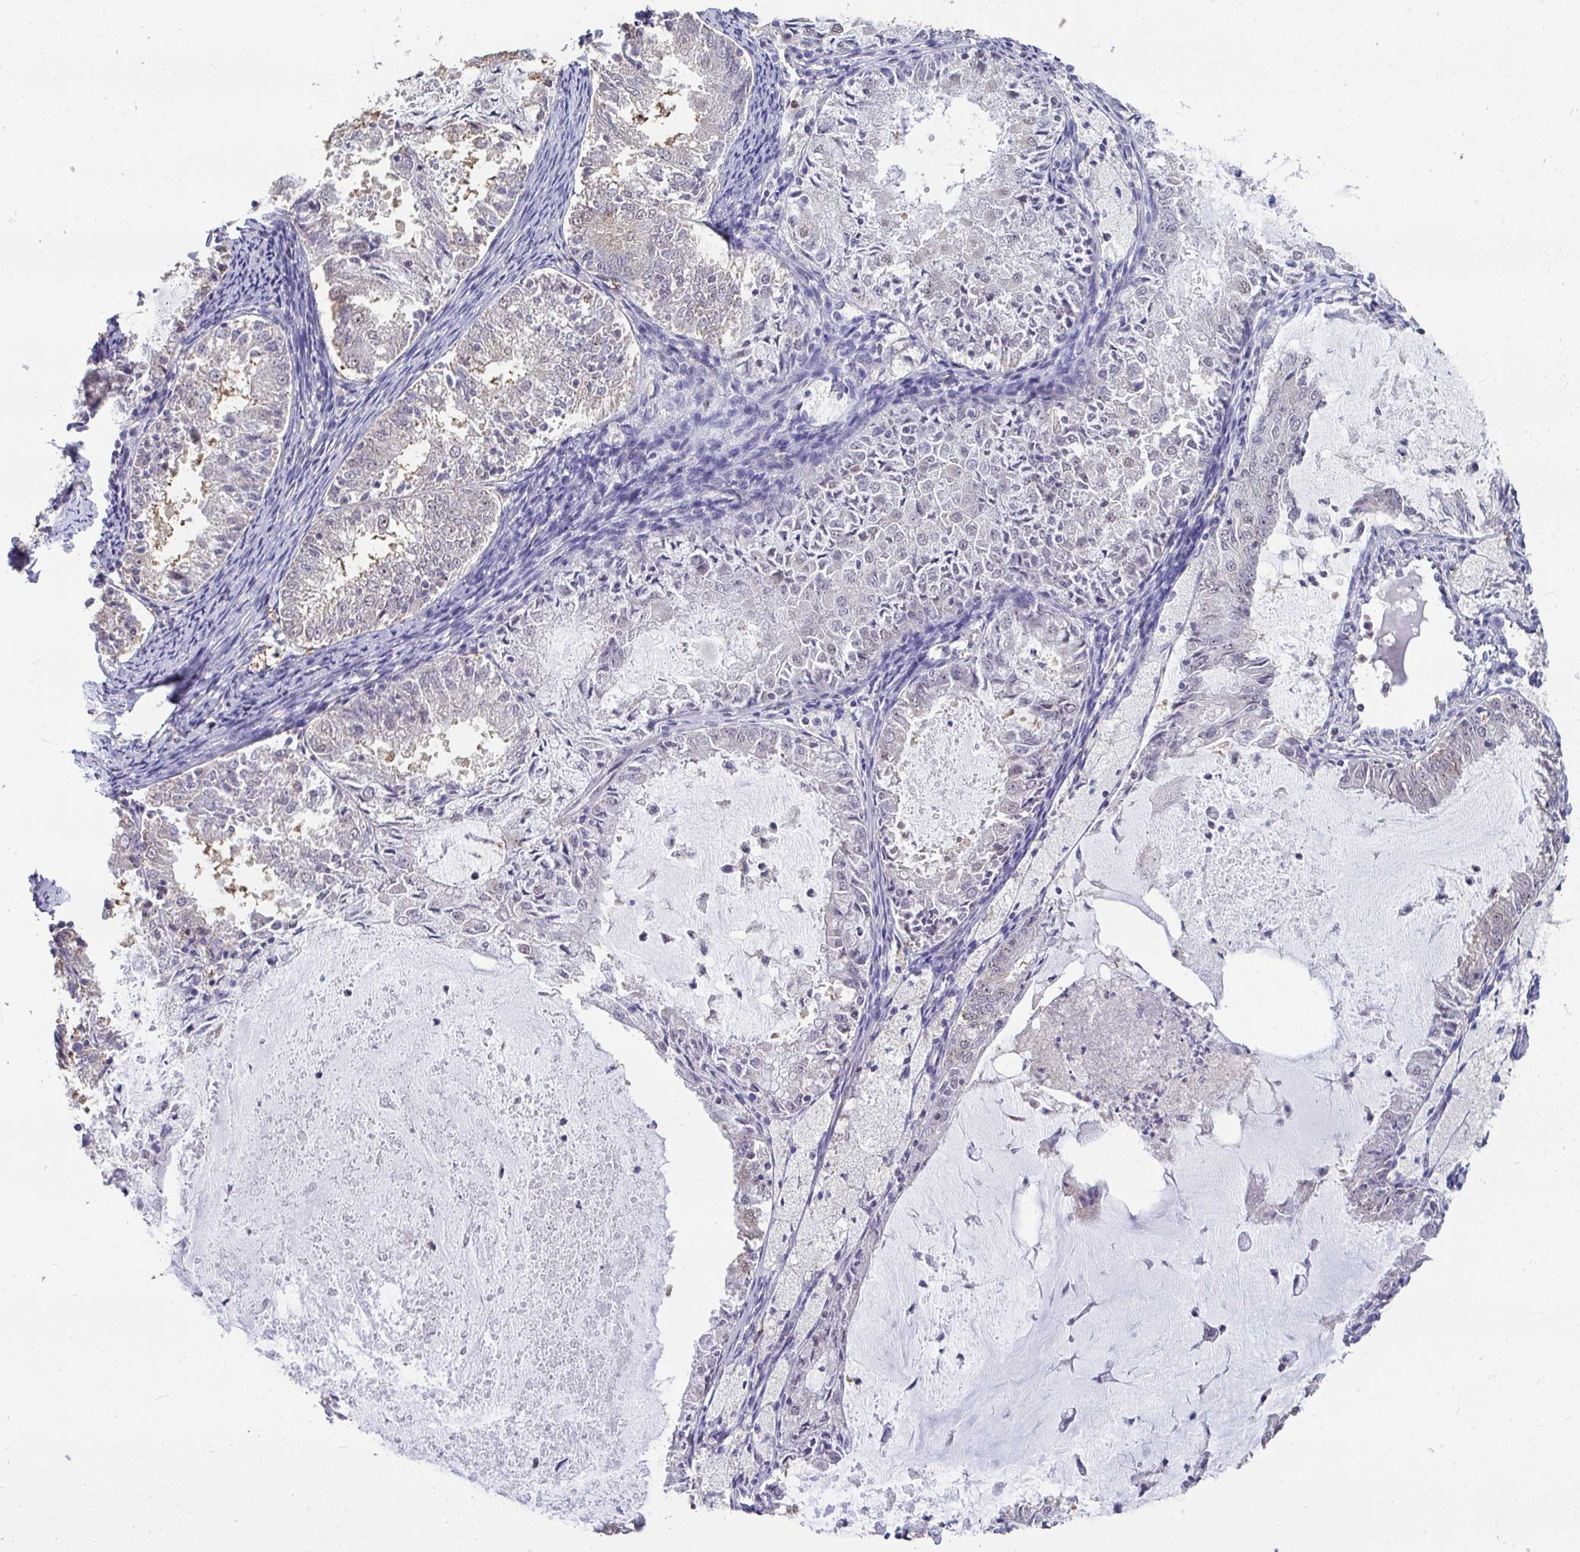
{"staining": {"intensity": "weak", "quantity": "<25%", "location": "cytoplasmic/membranous"}, "tissue": "endometrial cancer", "cell_type": "Tumor cells", "image_type": "cancer", "snomed": [{"axis": "morphology", "description": "Adenocarcinoma, NOS"}, {"axis": "topography", "description": "Endometrium"}], "caption": "An immunohistochemistry micrograph of adenocarcinoma (endometrial) is shown. There is no staining in tumor cells of adenocarcinoma (endometrial).", "gene": "SENP3", "patient": {"sex": "female", "age": 57}}